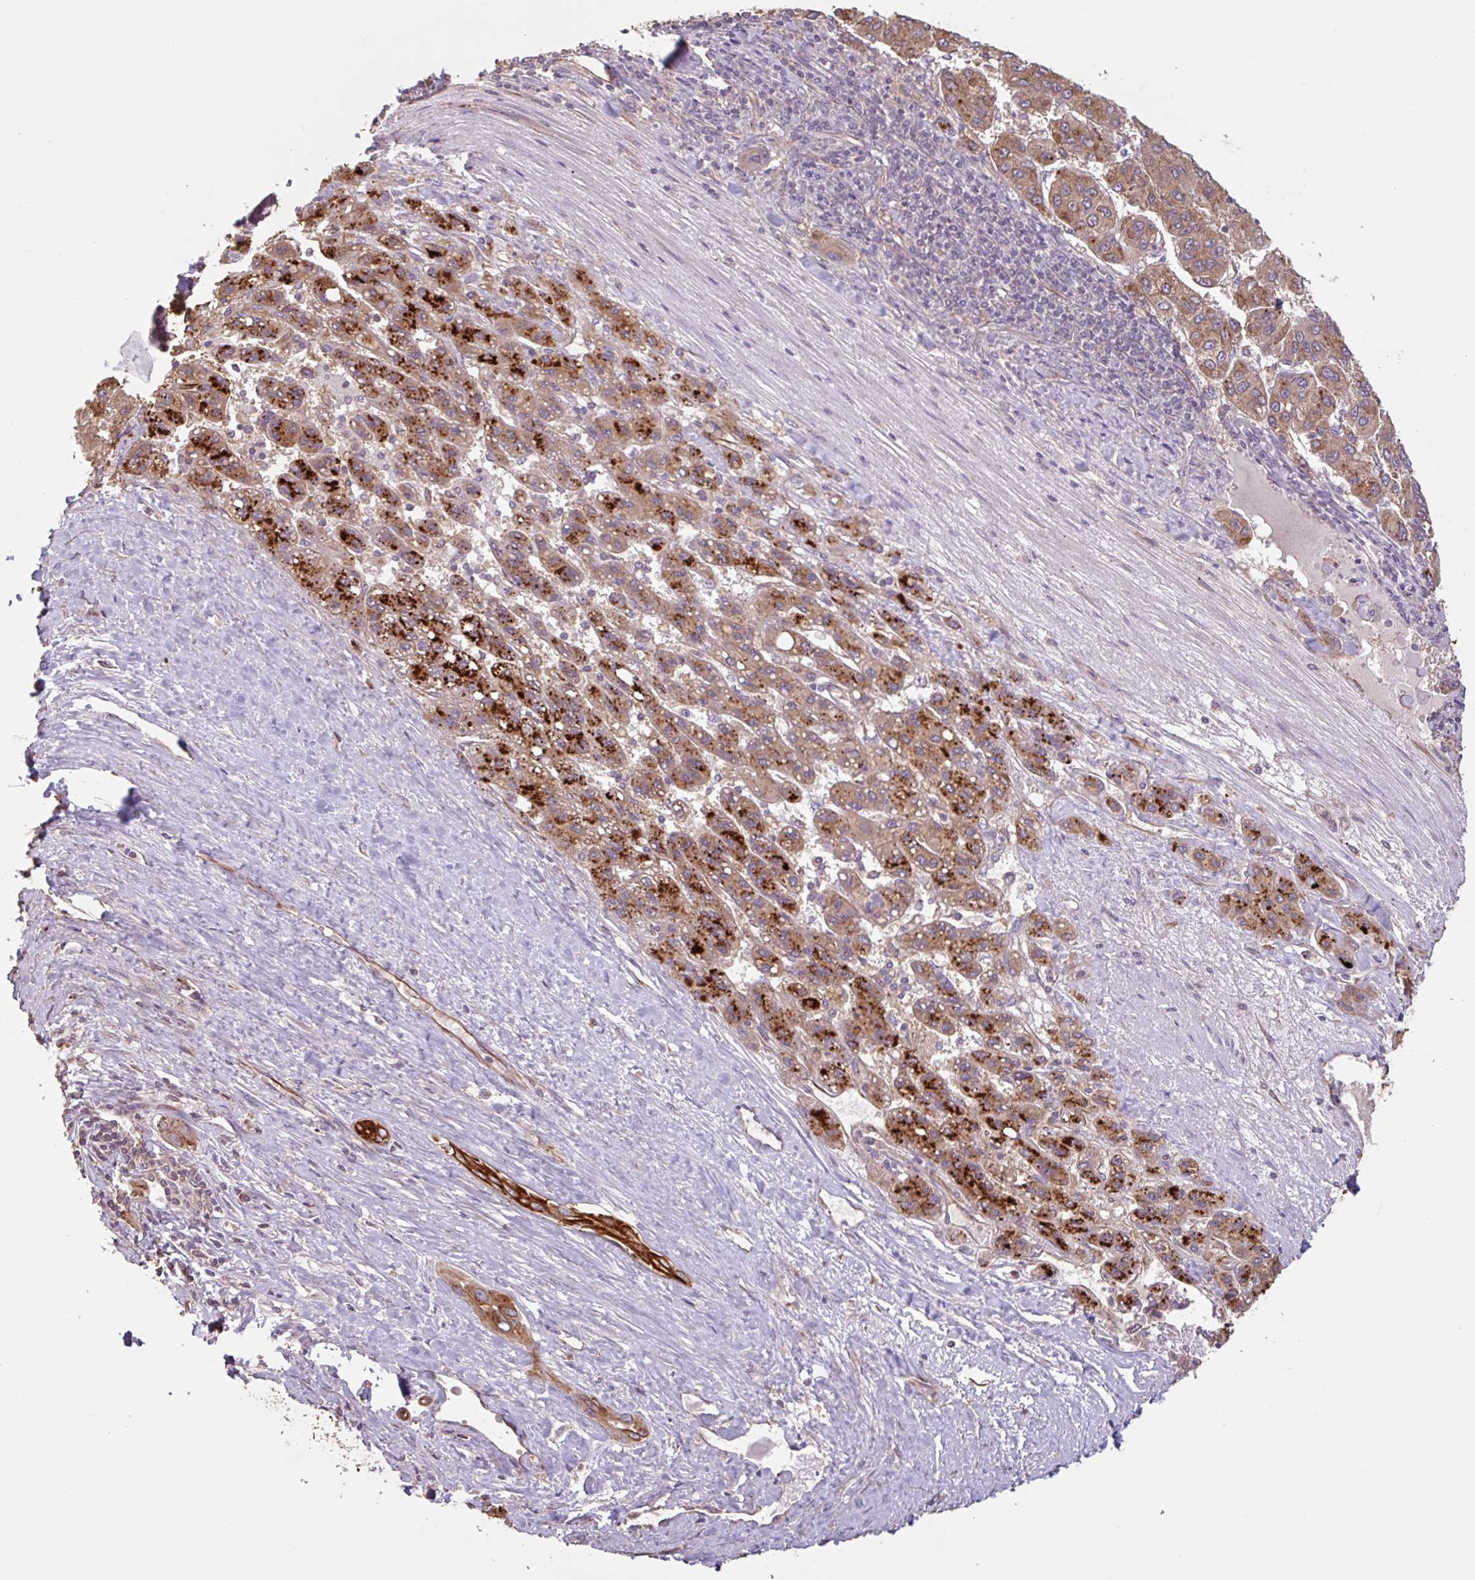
{"staining": {"intensity": "strong", "quantity": ">75%", "location": "cytoplasmic/membranous"}, "tissue": "liver cancer", "cell_type": "Tumor cells", "image_type": "cancer", "snomed": [{"axis": "morphology", "description": "Carcinoma, Hepatocellular, NOS"}, {"axis": "topography", "description": "Liver"}], "caption": "Immunohistochemical staining of human liver cancer reveals high levels of strong cytoplasmic/membranous expression in about >75% of tumor cells.", "gene": "ZNF790", "patient": {"sex": "female", "age": 82}}